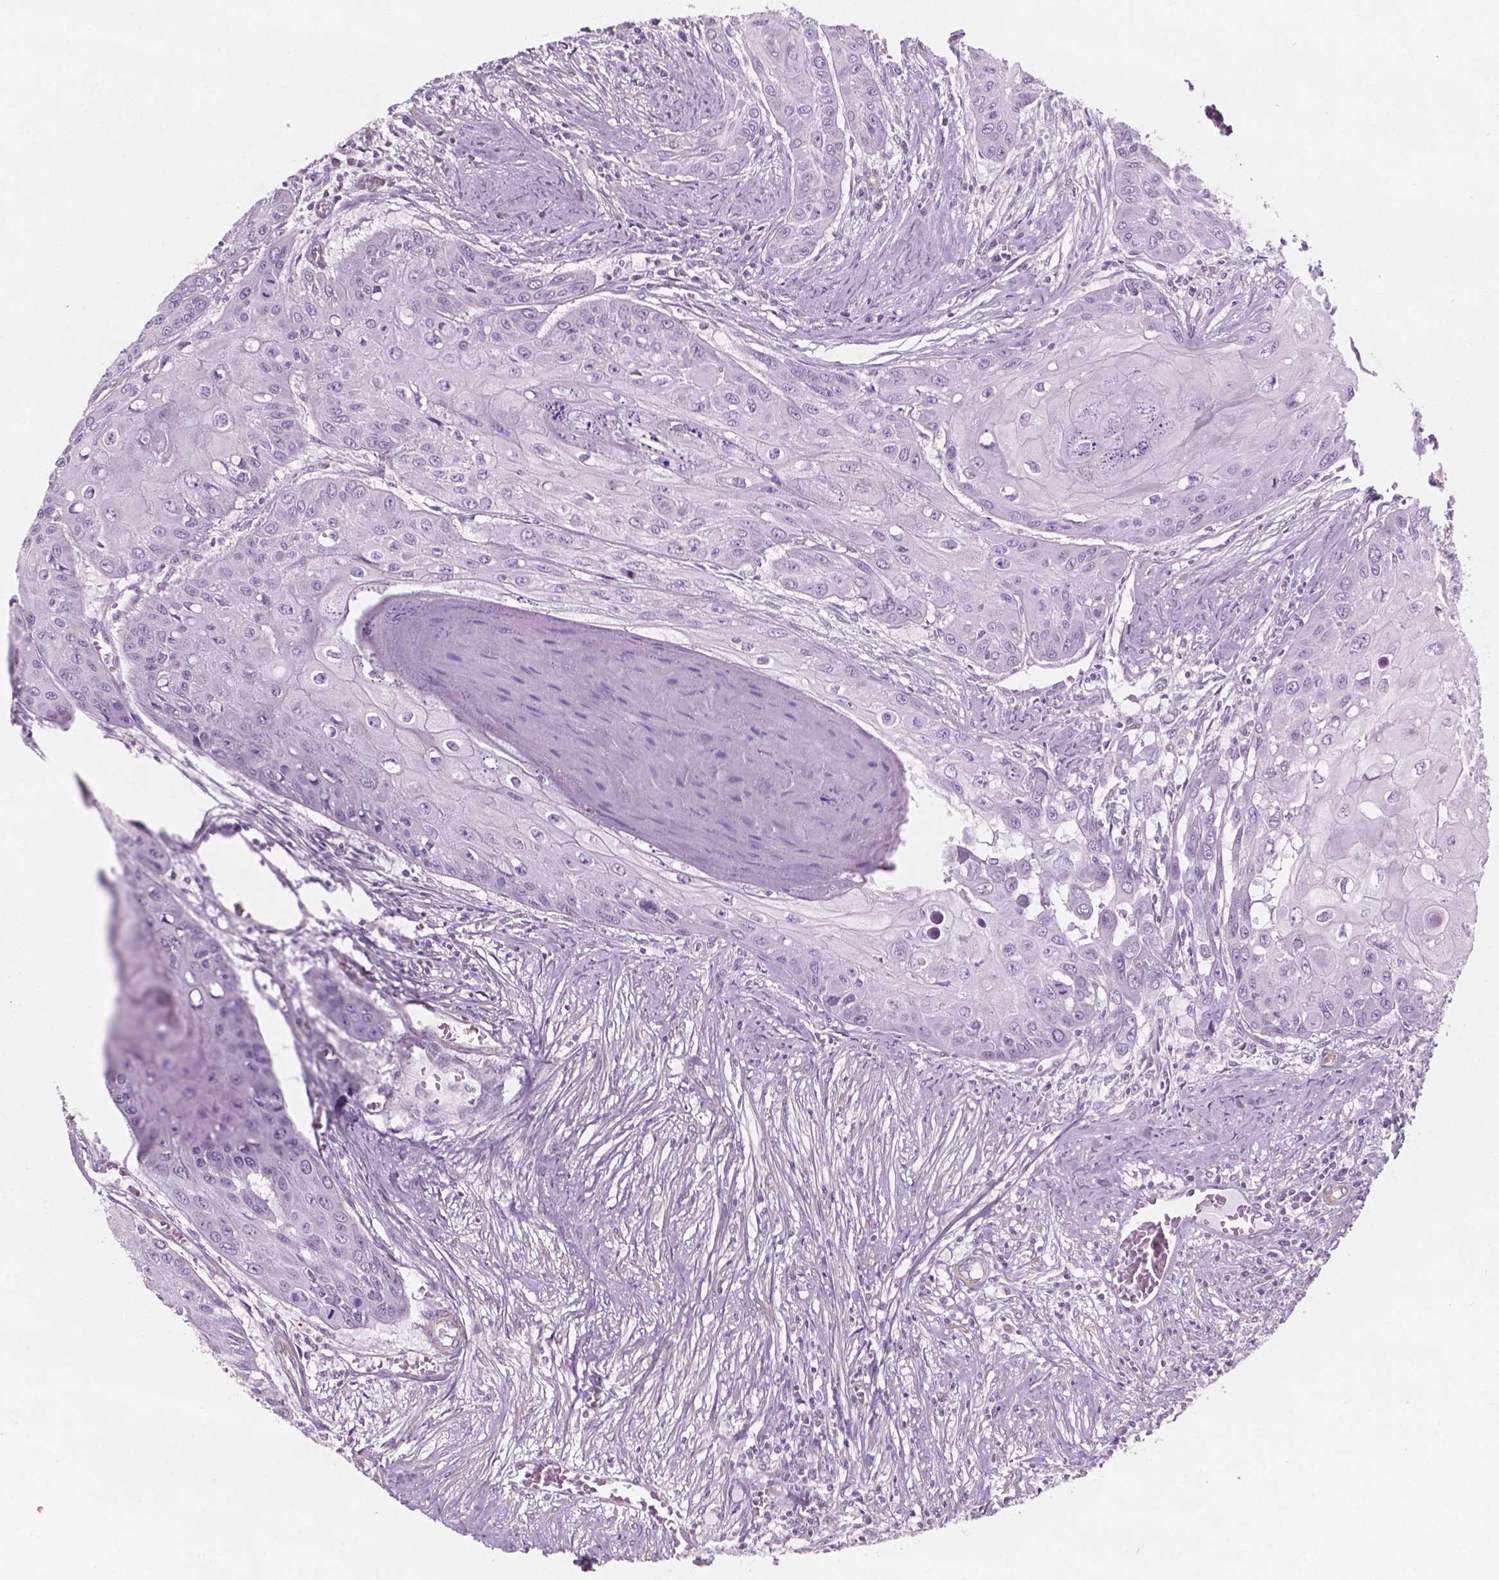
{"staining": {"intensity": "negative", "quantity": "none", "location": "none"}, "tissue": "head and neck cancer", "cell_type": "Tumor cells", "image_type": "cancer", "snomed": [{"axis": "morphology", "description": "Squamous cell carcinoma, NOS"}, {"axis": "topography", "description": "Oral tissue"}, {"axis": "topography", "description": "Head-Neck"}], "caption": "The immunohistochemistry (IHC) image has no significant staining in tumor cells of head and neck cancer tissue.", "gene": "AWAT1", "patient": {"sex": "male", "age": 71}}